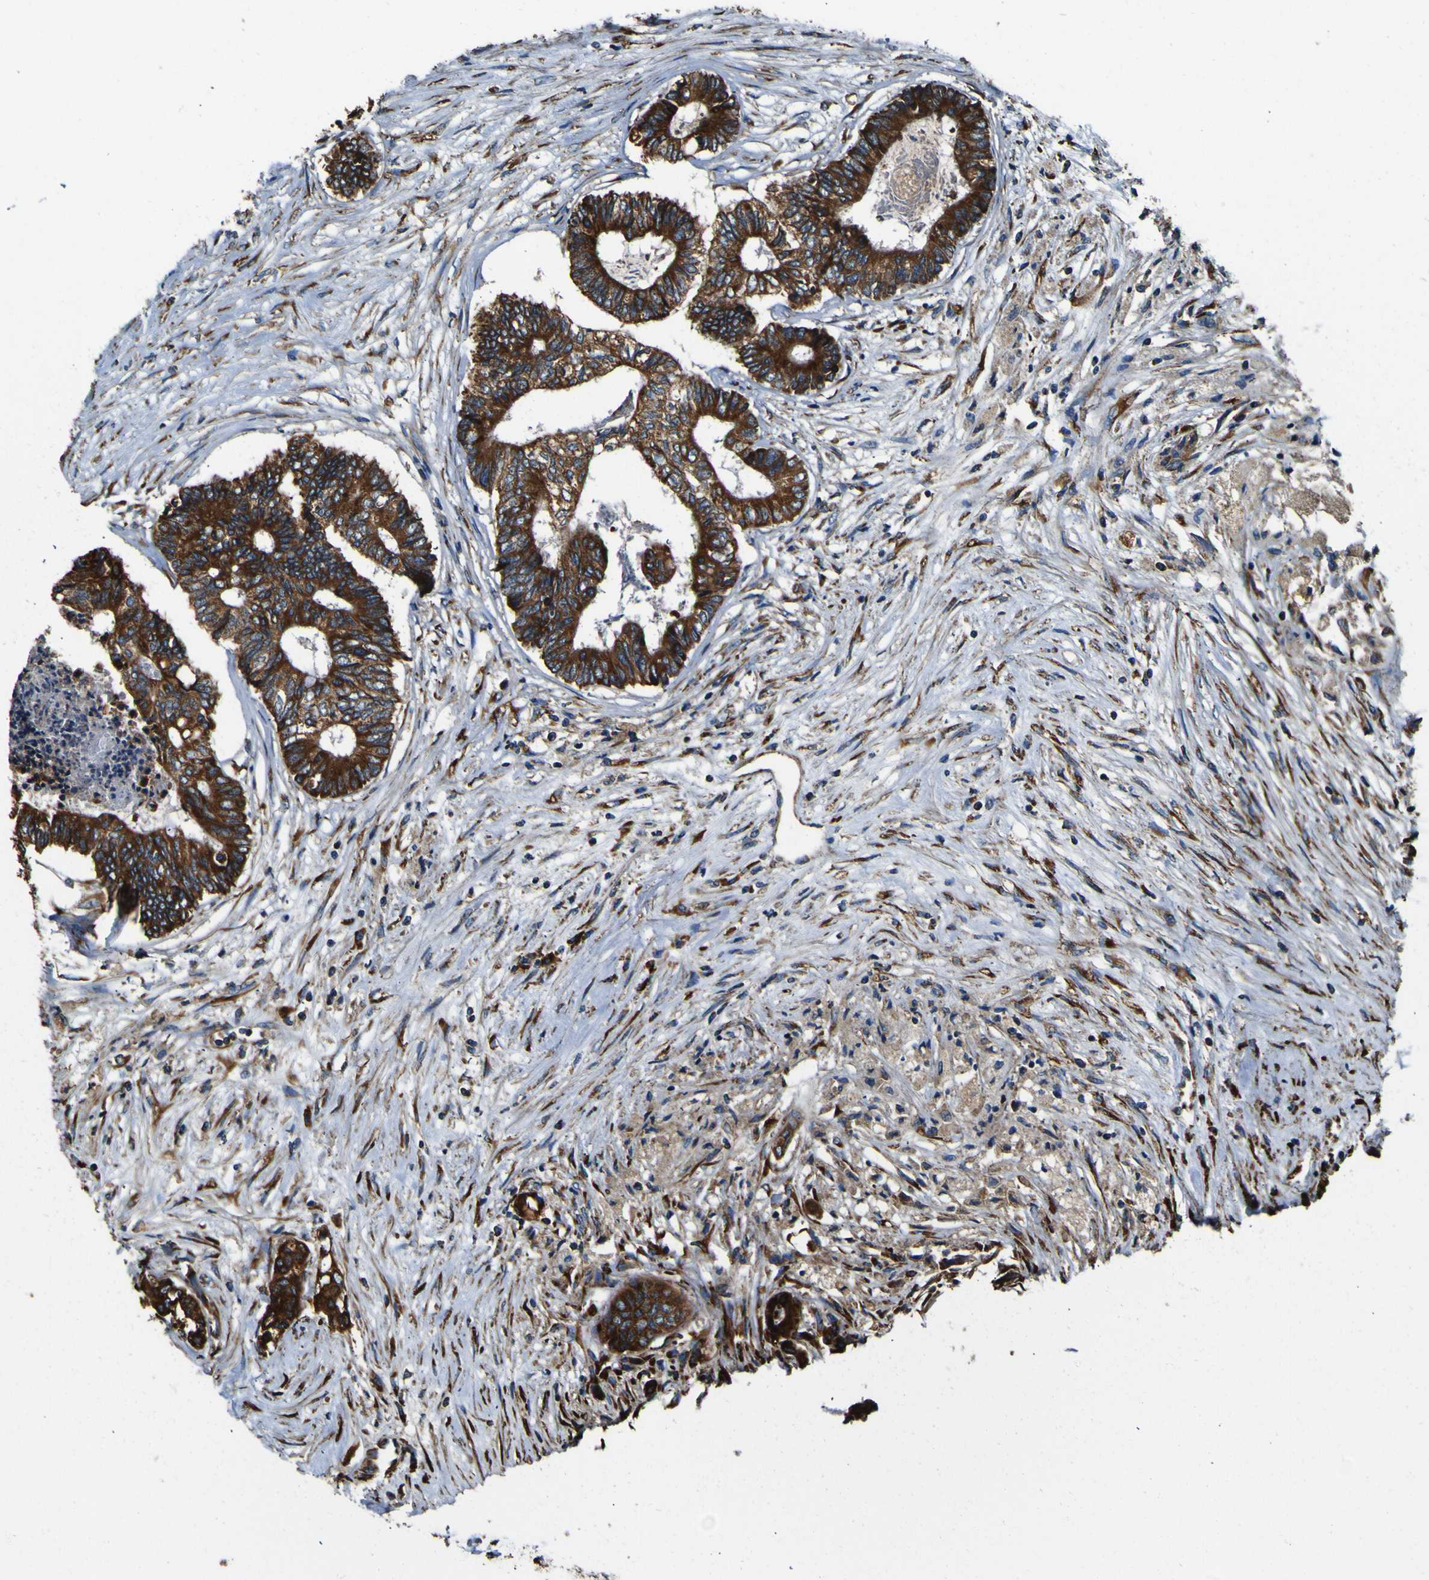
{"staining": {"intensity": "strong", "quantity": ">75%", "location": "cytoplasmic/membranous"}, "tissue": "colorectal cancer", "cell_type": "Tumor cells", "image_type": "cancer", "snomed": [{"axis": "morphology", "description": "Adenocarcinoma, NOS"}, {"axis": "topography", "description": "Rectum"}], "caption": "Colorectal cancer (adenocarcinoma) stained for a protein shows strong cytoplasmic/membranous positivity in tumor cells. (DAB IHC with brightfield microscopy, high magnification).", "gene": "INPP5A", "patient": {"sex": "male", "age": 63}}